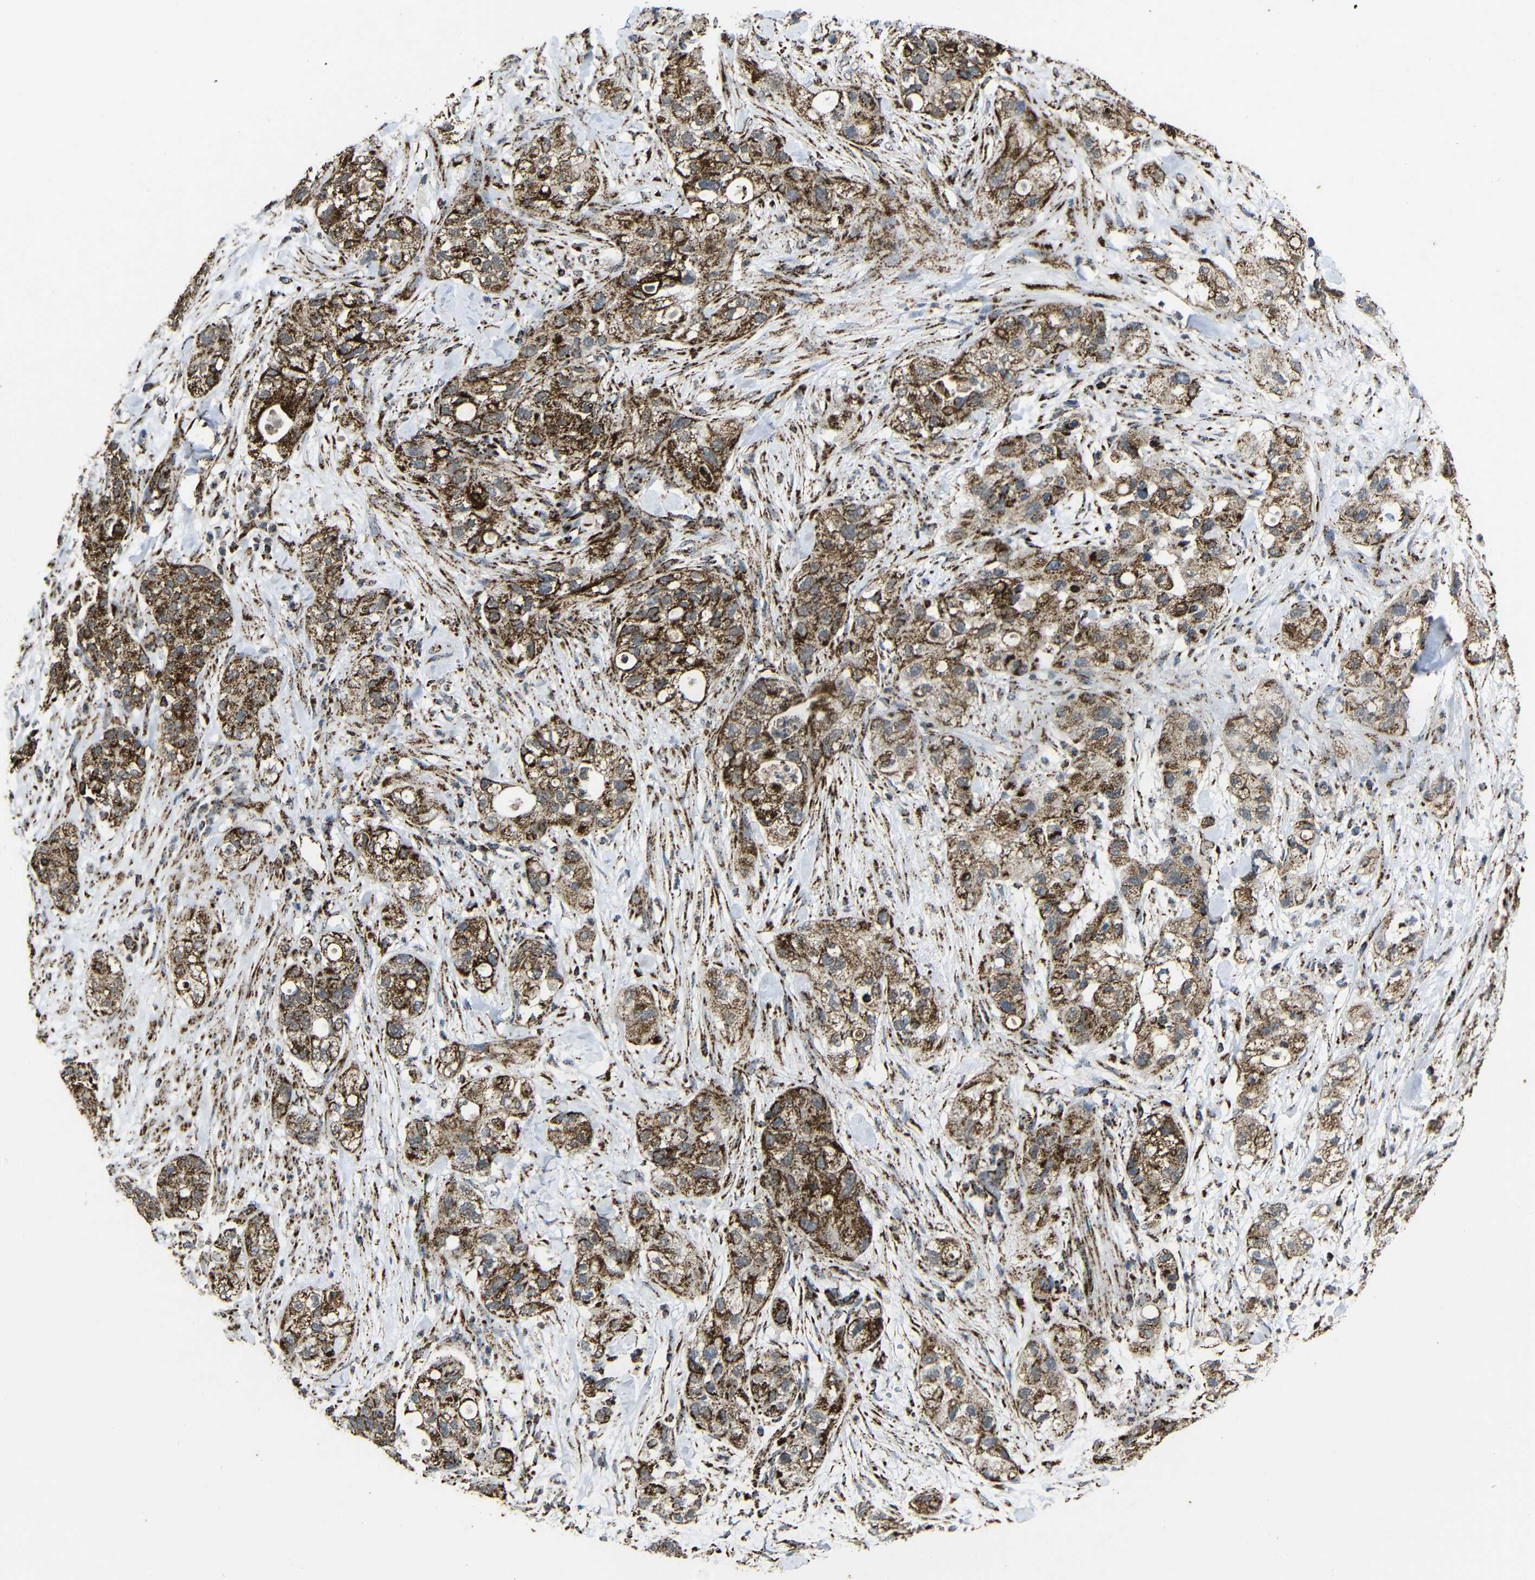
{"staining": {"intensity": "strong", "quantity": ">75%", "location": "cytoplasmic/membranous"}, "tissue": "pancreatic cancer", "cell_type": "Tumor cells", "image_type": "cancer", "snomed": [{"axis": "morphology", "description": "Adenocarcinoma, NOS"}, {"axis": "topography", "description": "Pancreas"}], "caption": "Adenocarcinoma (pancreatic) tissue displays strong cytoplasmic/membranous expression in approximately >75% of tumor cells", "gene": "ATP5F1A", "patient": {"sex": "female", "age": 78}}